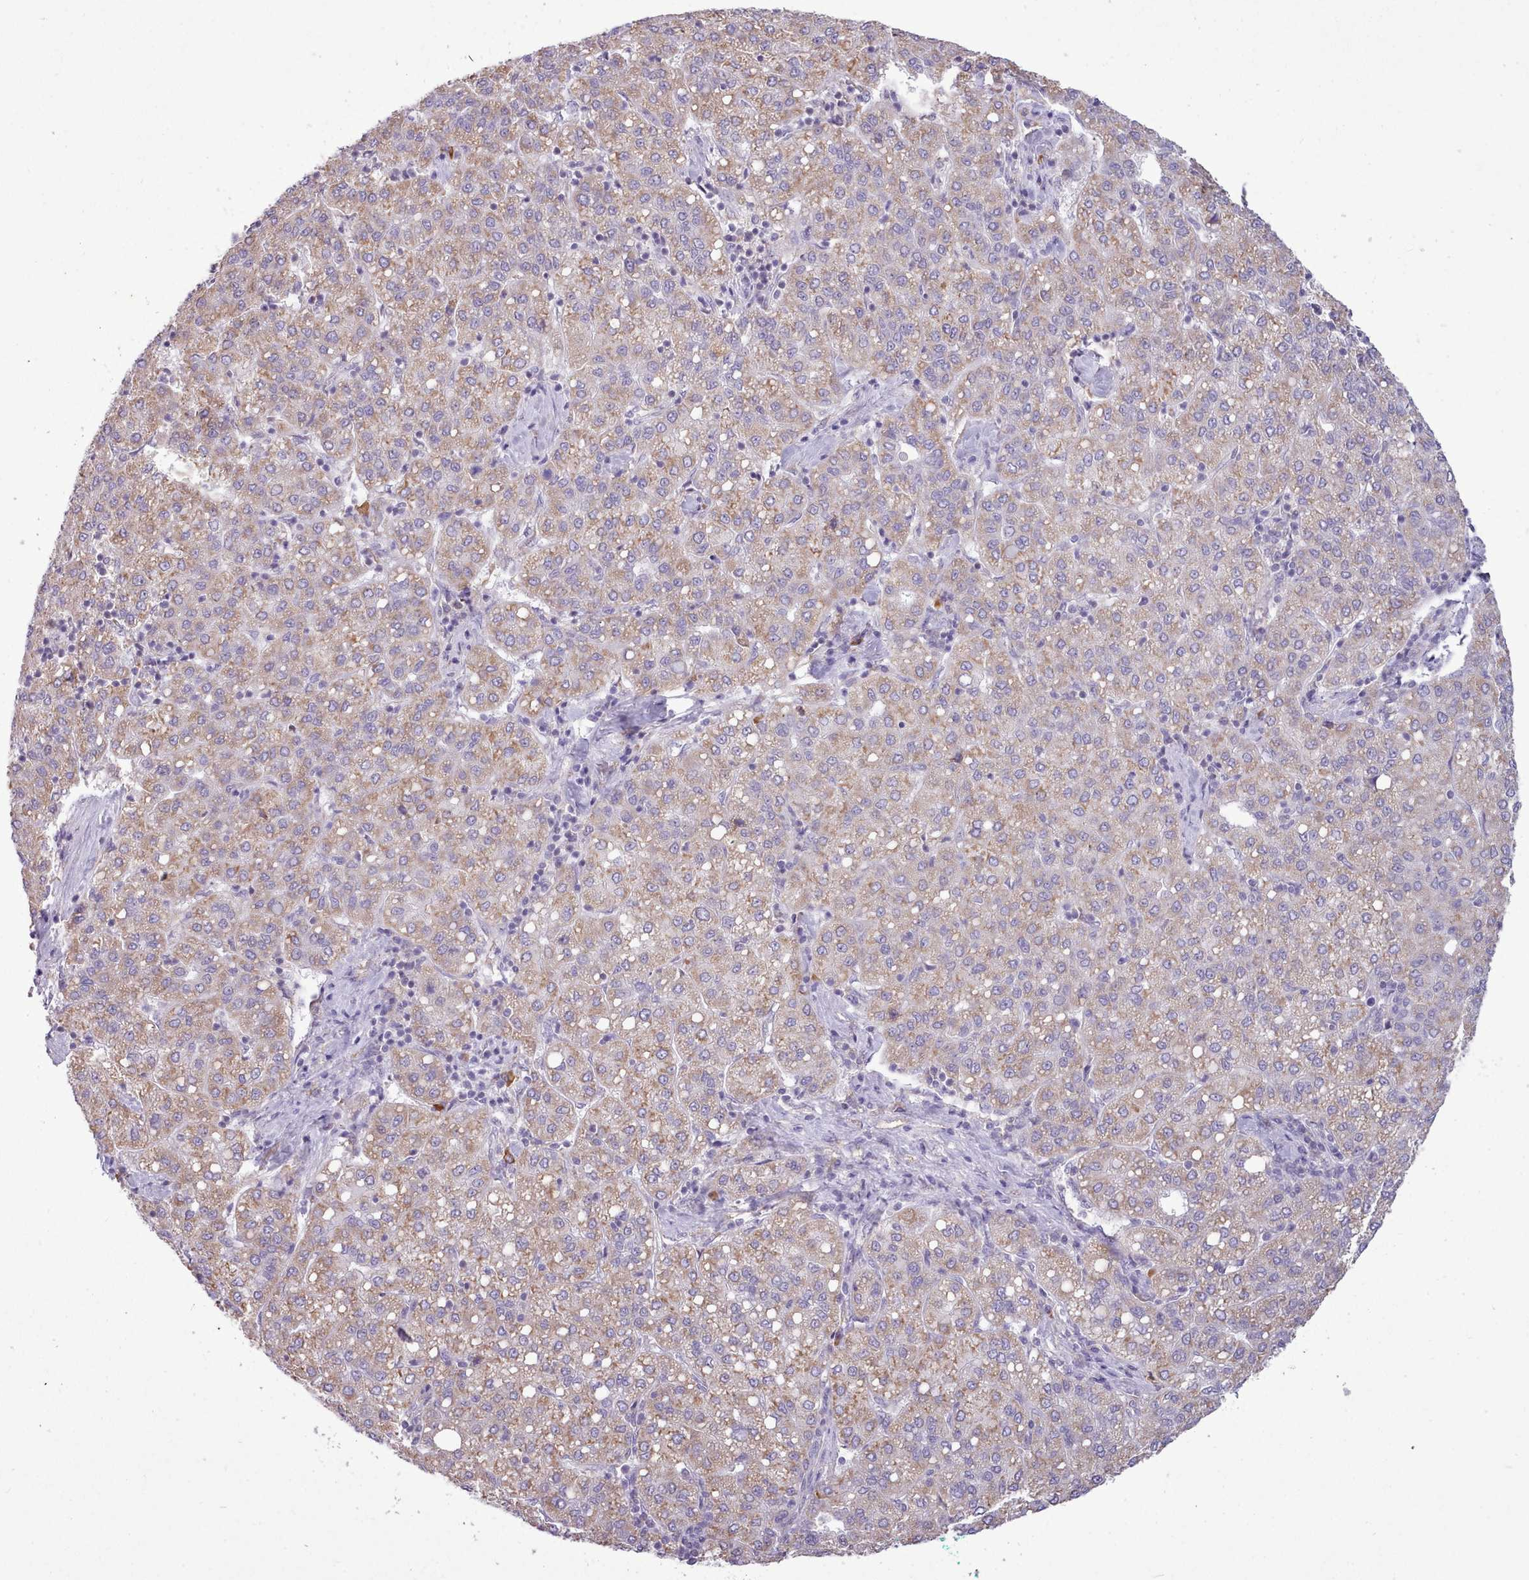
{"staining": {"intensity": "moderate", "quantity": ">75%", "location": "cytoplasmic/membranous"}, "tissue": "liver cancer", "cell_type": "Tumor cells", "image_type": "cancer", "snomed": [{"axis": "morphology", "description": "Carcinoma, Hepatocellular, NOS"}, {"axis": "topography", "description": "Liver"}], "caption": "Liver cancer (hepatocellular carcinoma) stained with DAB (3,3'-diaminobenzidine) immunohistochemistry (IHC) demonstrates medium levels of moderate cytoplasmic/membranous positivity in about >75% of tumor cells.", "gene": "SEC61B", "patient": {"sex": "male", "age": 65}}